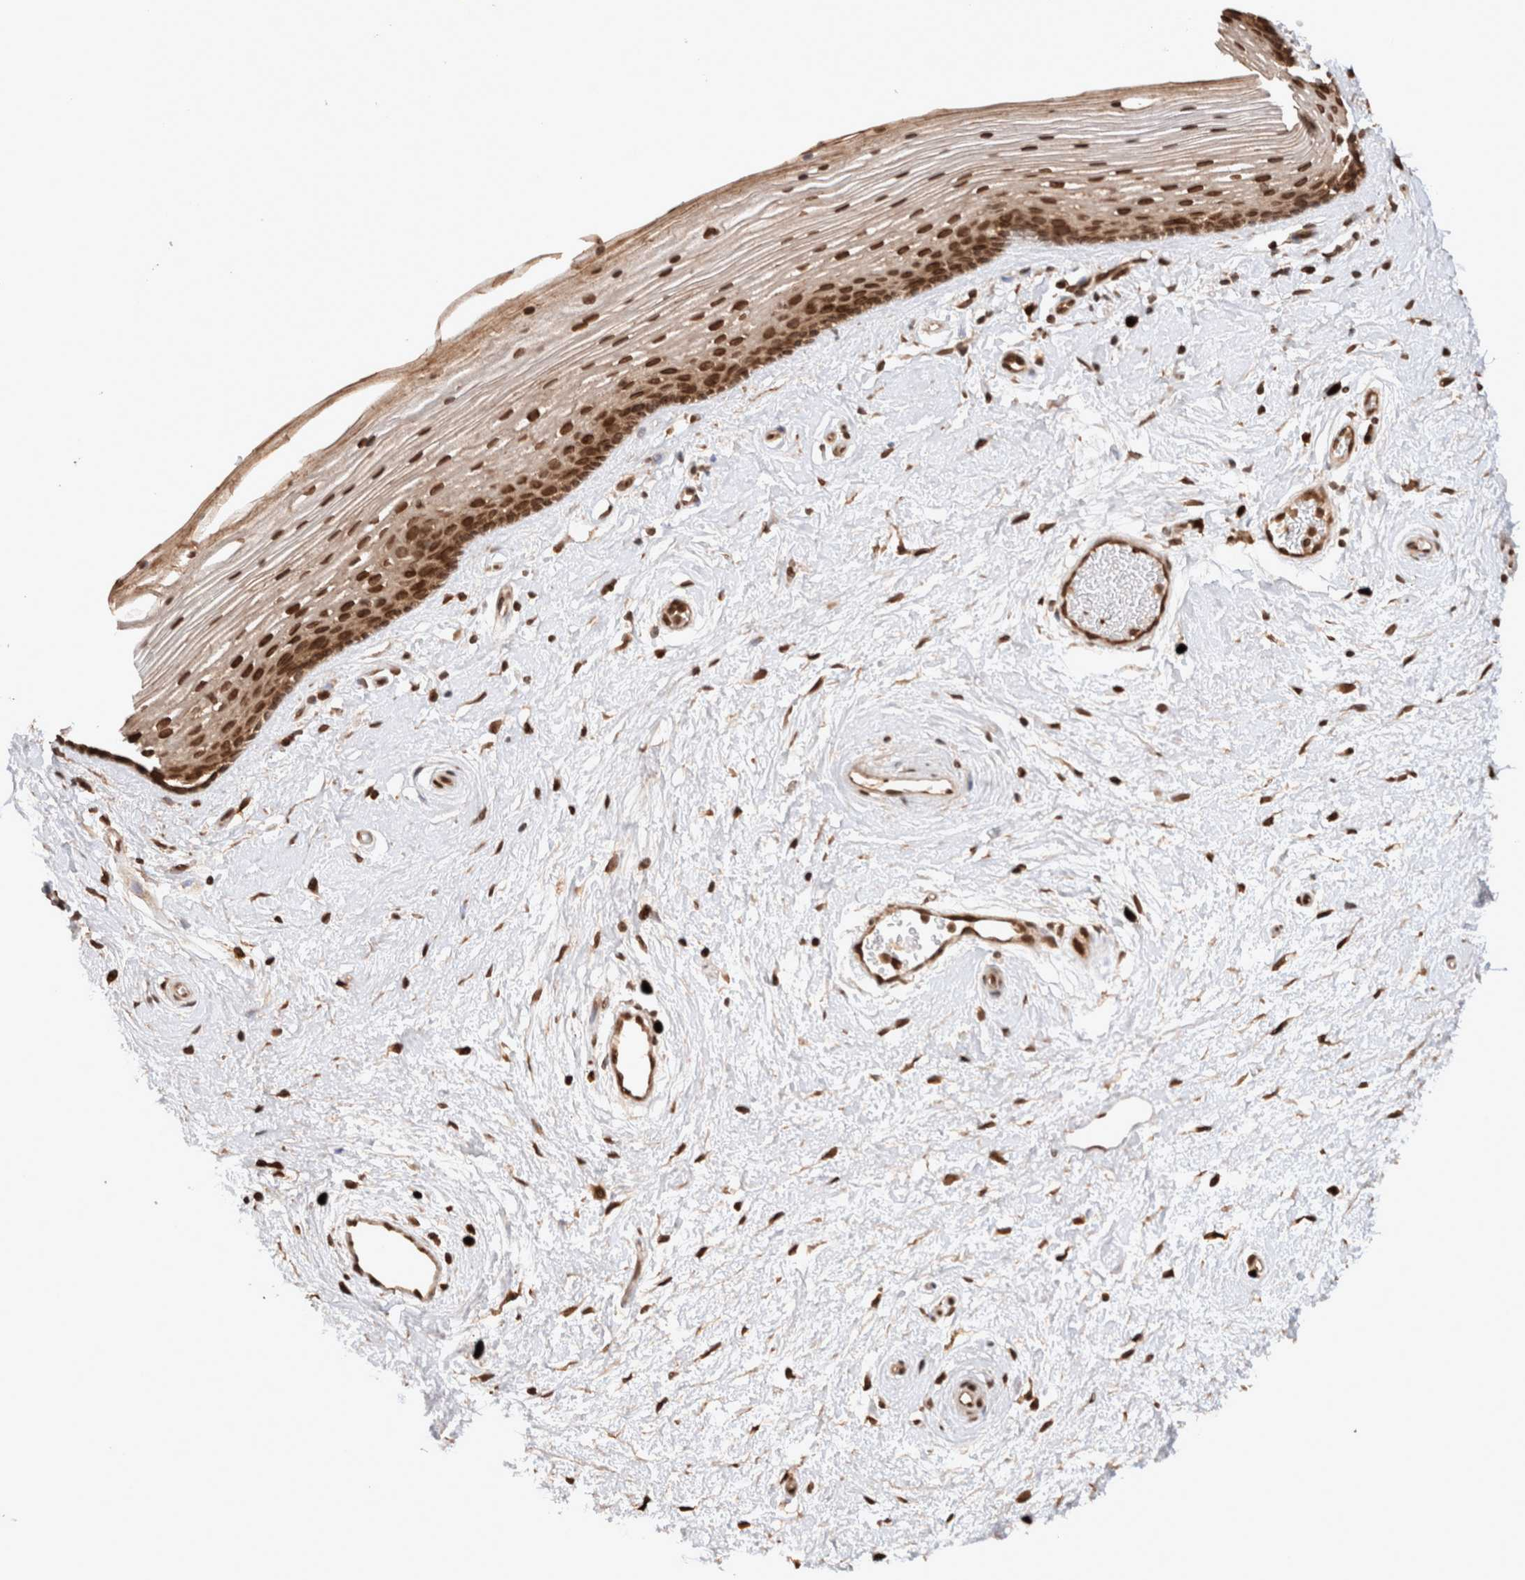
{"staining": {"intensity": "strong", "quantity": ">75%", "location": "cytoplasmic/membranous,nuclear"}, "tissue": "vagina", "cell_type": "Squamous epithelial cells", "image_type": "normal", "snomed": [{"axis": "morphology", "description": "Normal tissue, NOS"}, {"axis": "topography", "description": "Vagina"}], "caption": "An immunohistochemistry histopathology image of benign tissue is shown. Protein staining in brown highlights strong cytoplasmic/membranous,nuclear positivity in vagina within squamous epithelial cells.", "gene": "TPR", "patient": {"sex": "female", "age": 46}}